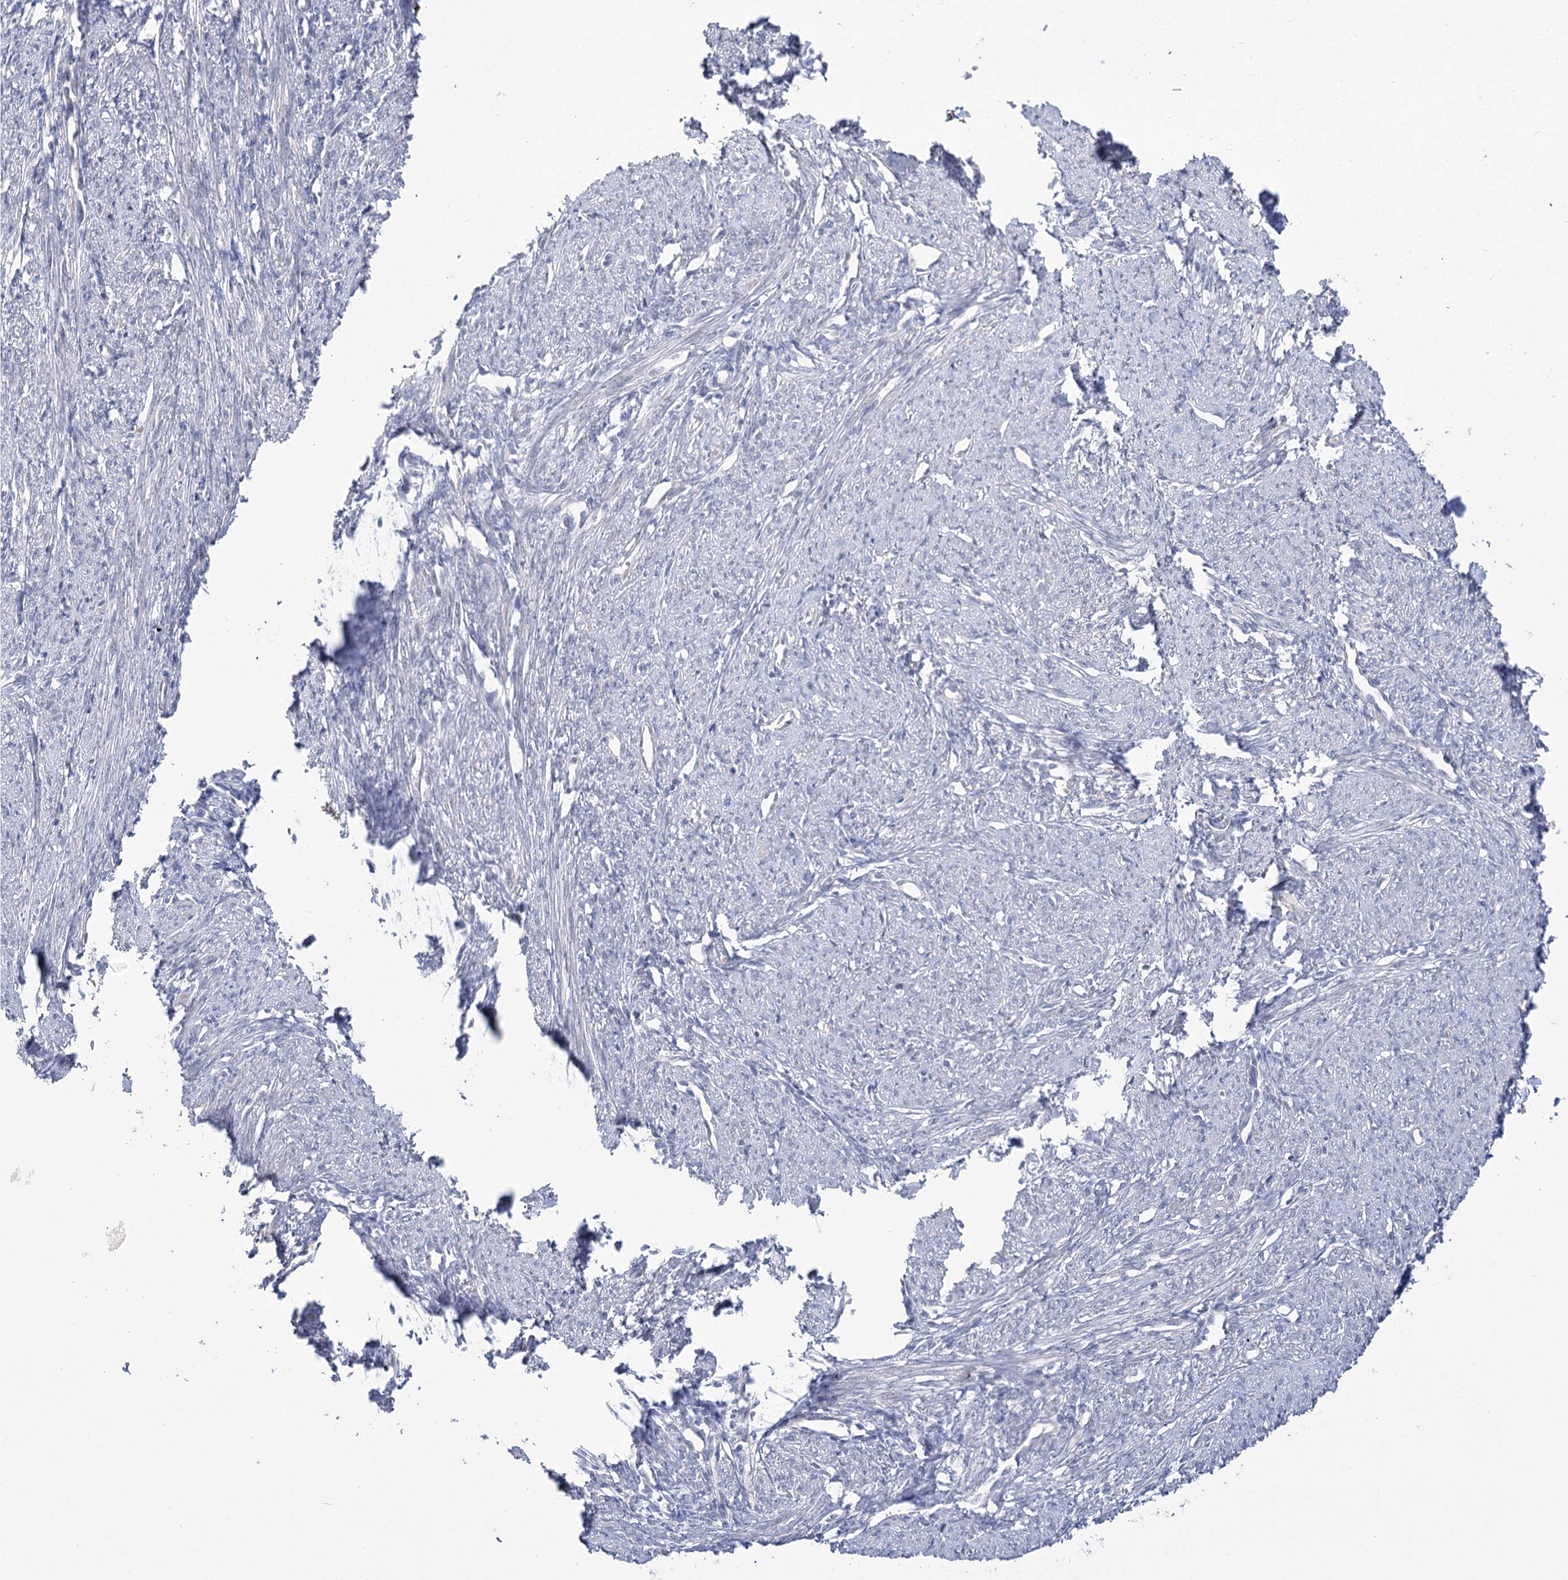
{"staining": {"intensity": "negative", "quantity": "none", "location": "none"}, "tissue": "smooth muscle", "cell_type": "Smooth muscle cells", "image_type": "normal", "snomed": [{"axis": "morphology", "description": "Normal tissue, NOS"}, {"axis": "topography", "description": "Smooth muscle"}, {"axis": "topography", "description": "Uterus"}], "caption": "Immunohistochemistry histopathology image of normal smooth muscle: human smooth muscle stained with DAB demonstrates no significant protein expression in smooth muscle cells.", "gene": "PHYHIPL", "patient": {"sex": "female", "age": 59}}